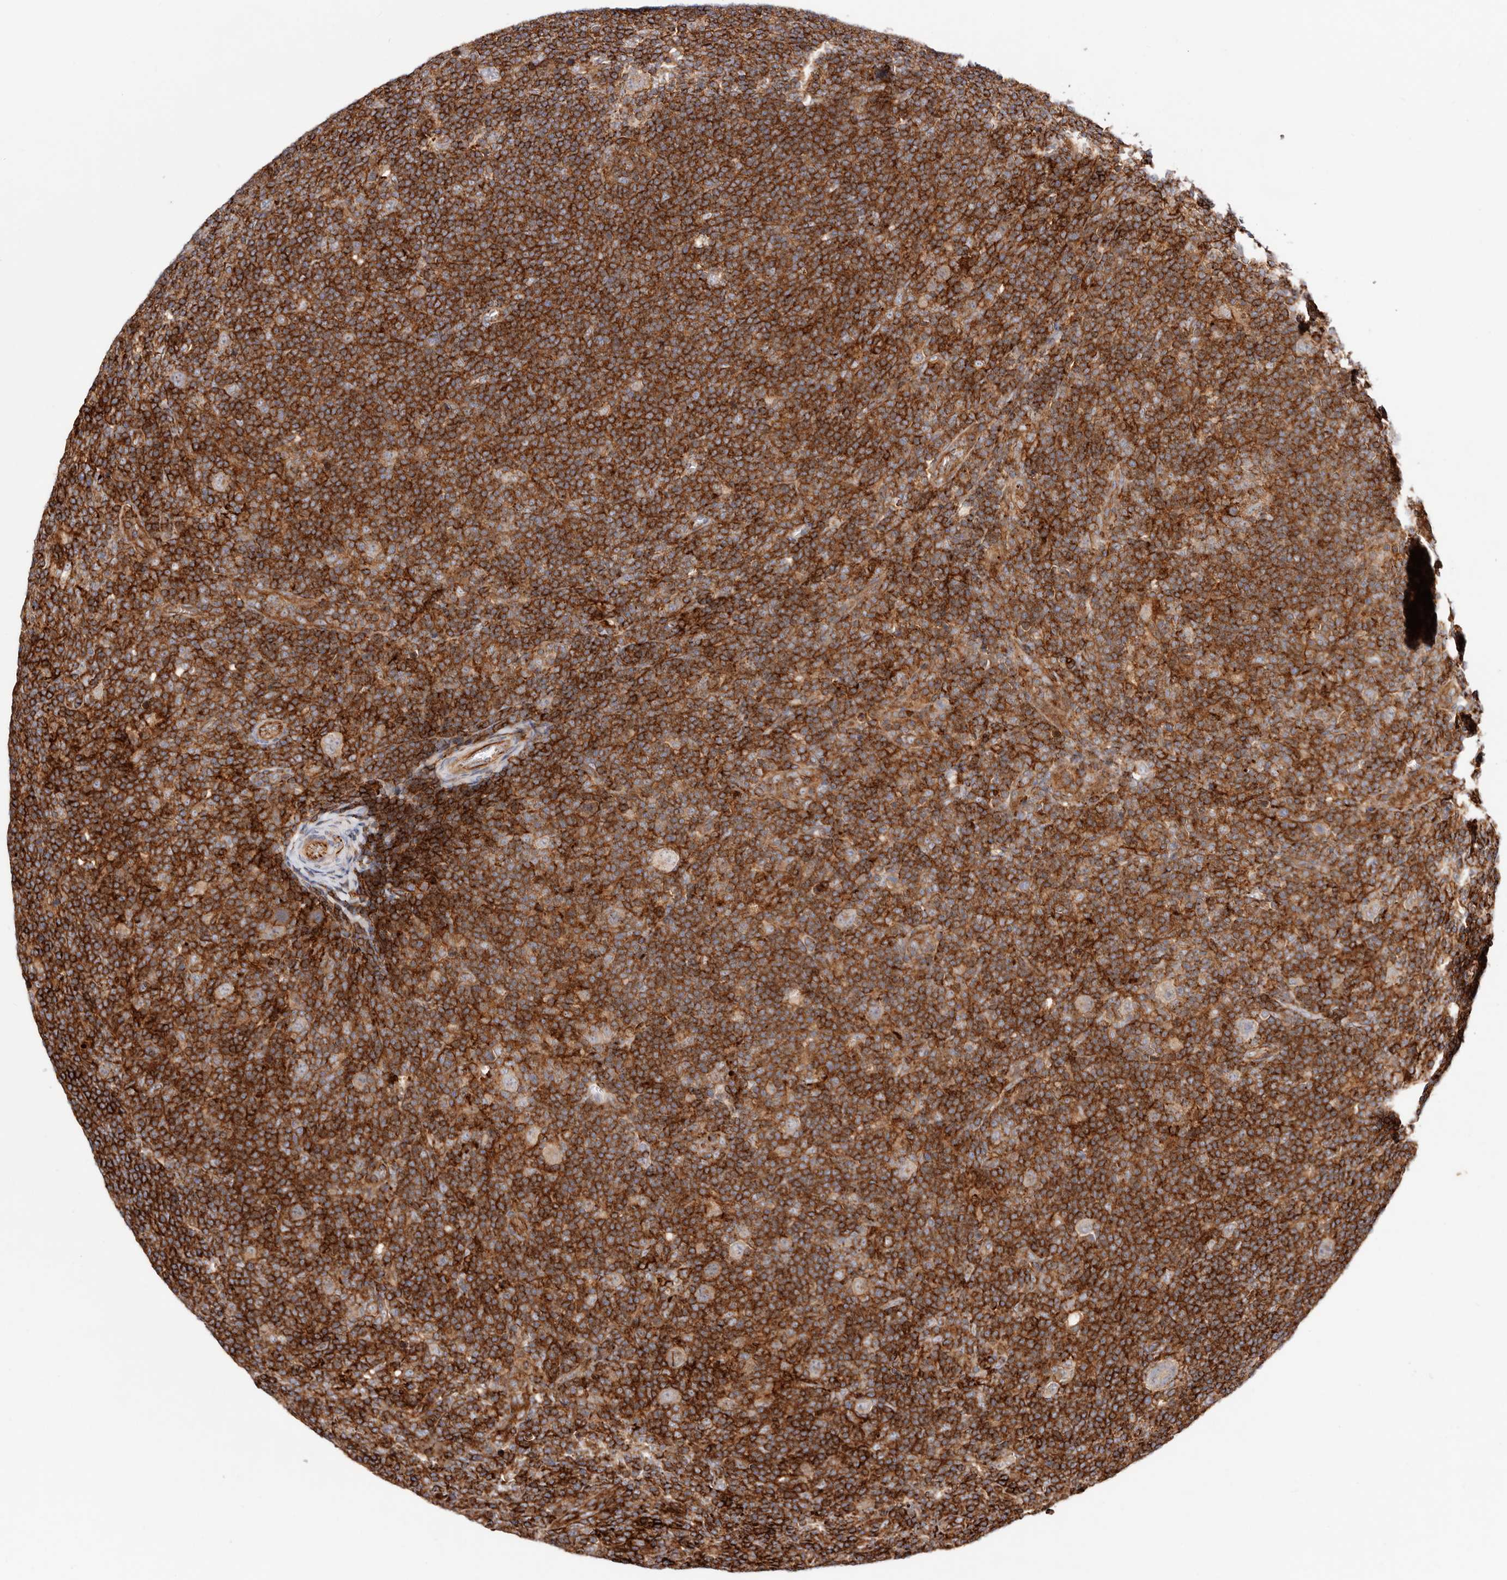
{"staining": {"intensity": "negative", "quantity": "none", "location": "none"}, "tissue": "lymphoma", "cell_type": "Tumor cells", "image_type": "cancer", "snomed": [{"axis": "morphology", "description": "Hodgkin's disease, NOS"}, {"axis": "topography", "description": "Lymph node"}], "caption": "Histopathology image shows no significant protein positivity in tumor cells of Hodgkin's disease. (Brightfield microscopy of DAB immunohistochemistry at high magnification).", "gene": "PTPN22", "patient": {"sex": "female", "age": 57}}